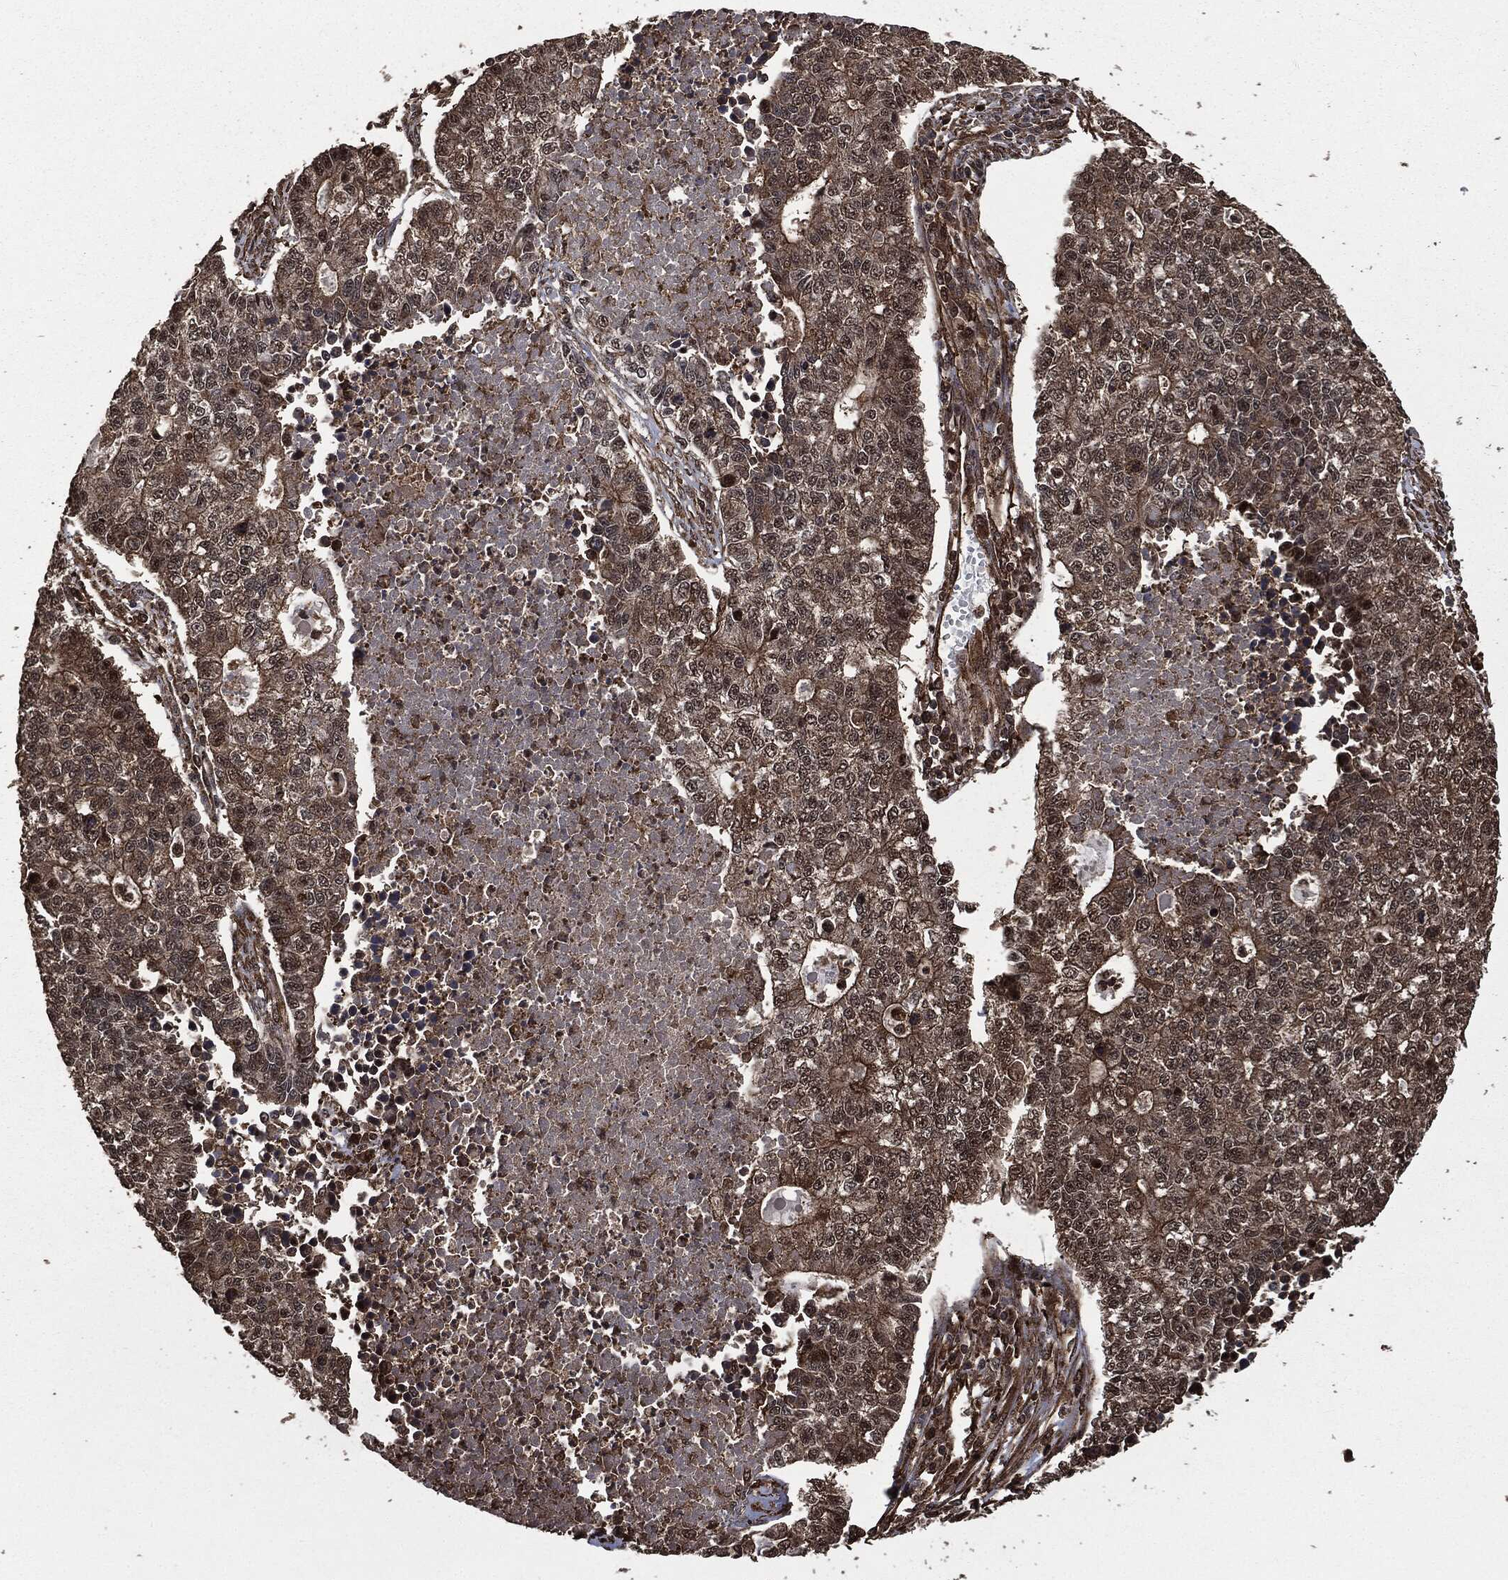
{"staining": {"intensity": "moderate", "quantity": ">75%", "location": "cytoplasmic/membranous"}, "tissue": "lung cancer", "cell_type": "Tumor cells", "image_type": "cancer", "snomed": [{"axis": "morphology", "description": "Adenocarcinoma, NOS"}, {"axis": "topography", "description": "Lung"}], "caption": "The histopathology image reveals a brown stain indicating the presence of a protein in the cytoplasmic/membranous of tumor cells in lung adenocarcinoma. The staining is performed using DAB (3,3'-diaminobenzidine) brown chromogen to label protein expression. The nuclei are counter-stained blue using hematoxylin.", "gene": "HRAS", "patient": {"sex": "male", "age": 57}}